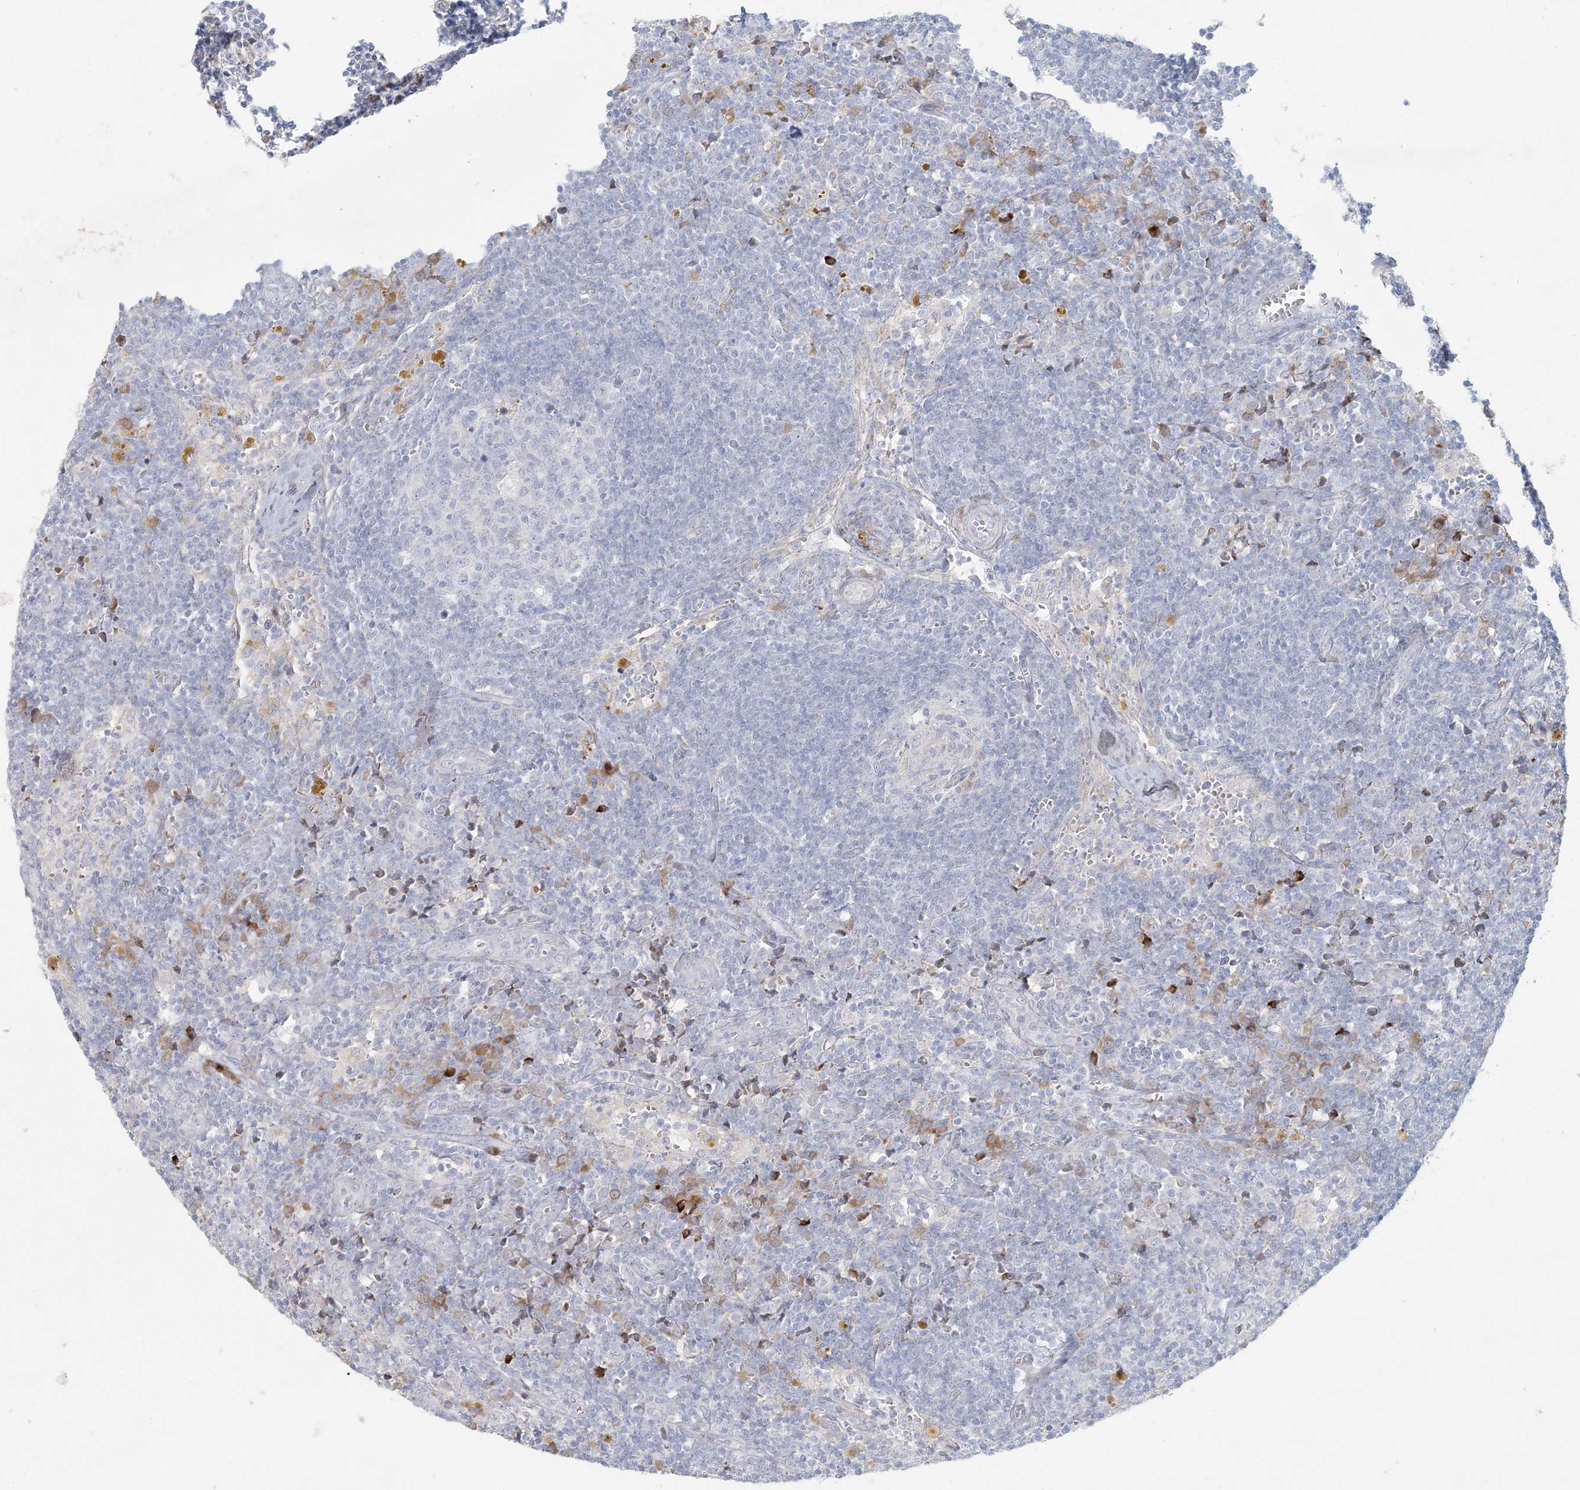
{"staining": {"intensity": "negative", "quantity": "none", "location": "none"}, "tissue": "lymph node", "cell_type": "Germinal center cells", "image_type": "normal", "snomed": [{"axis": "morphology", "description": "Normal tissue, NOS"}, {"axis": "morphology", "description": "Squamous cell carcinoma, metastatic, NOS"}, {"axis": "topography", "description": "Lymph node"}], "caption": "Immunohistochemistry (IHC) of benign lymph node displays no staining in germinal center cells. The staining was performed using DAB to visualize the protein expression in brown, while the nuclei were stained in blue with hematoxylin (Magnification: 20x).", "gene": "ZNF385D", "patient": {"sex": "male", "age": 73}}